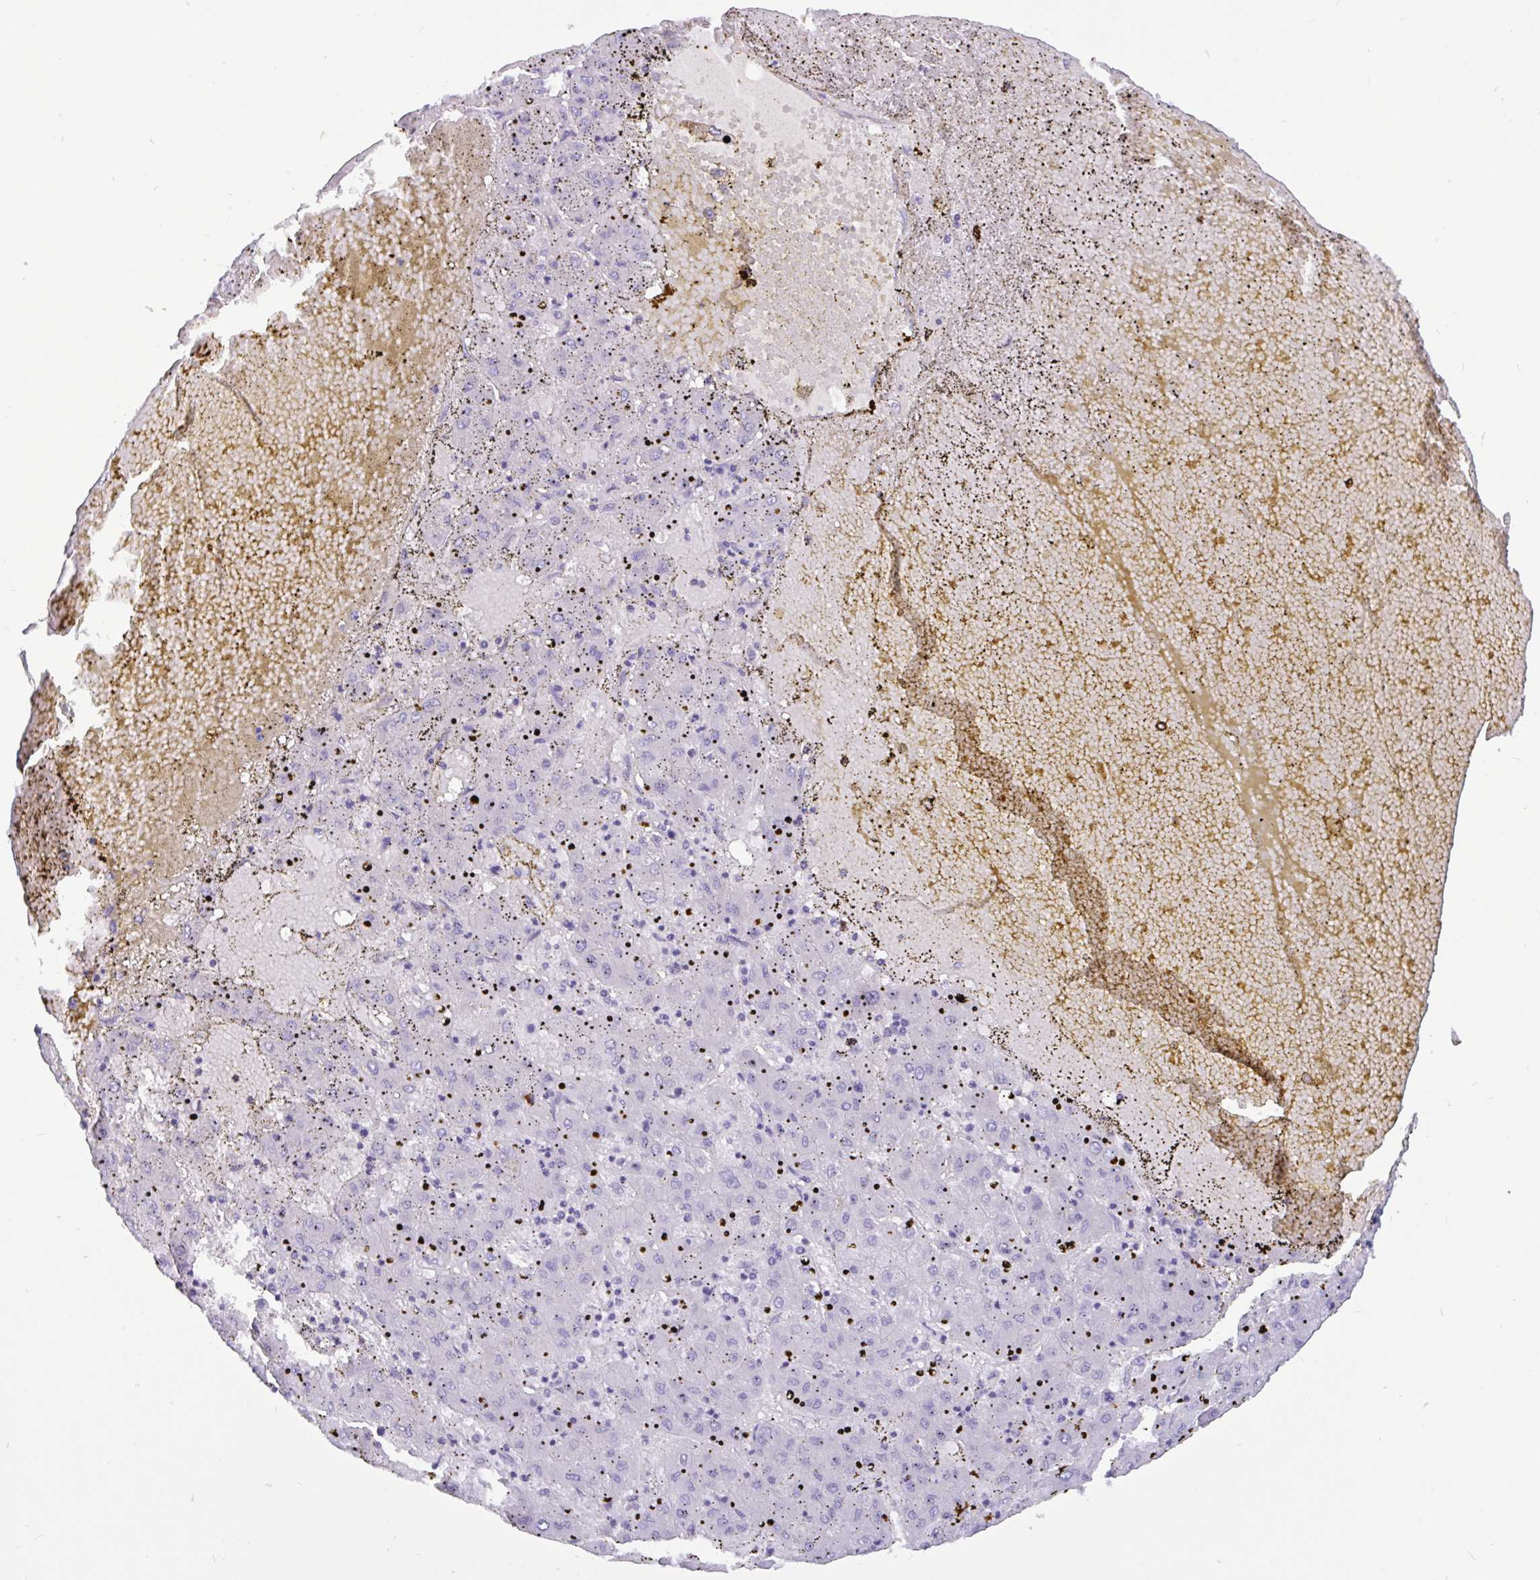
{"staining": {"intensity": "negative", "quantity": "none", "location": "none"}, "tissue": "liver cancer", "cell_type": "Tumor cells", "image_type": "cancer", "snomed": [{"axis": "morphology", "description": "Carcinoma, Hepatocellular, NOS"}, {"axis": "topography", "description": "Liver"}], "caption": "High power microscopy photomicrograph of an immunohistochemistry (IHC) photomicrograph of liver cancer, revealing no significant positivity in tumor cells.", "gene": "RNASE3", "patient": {"sex": "male", "age": 72}}